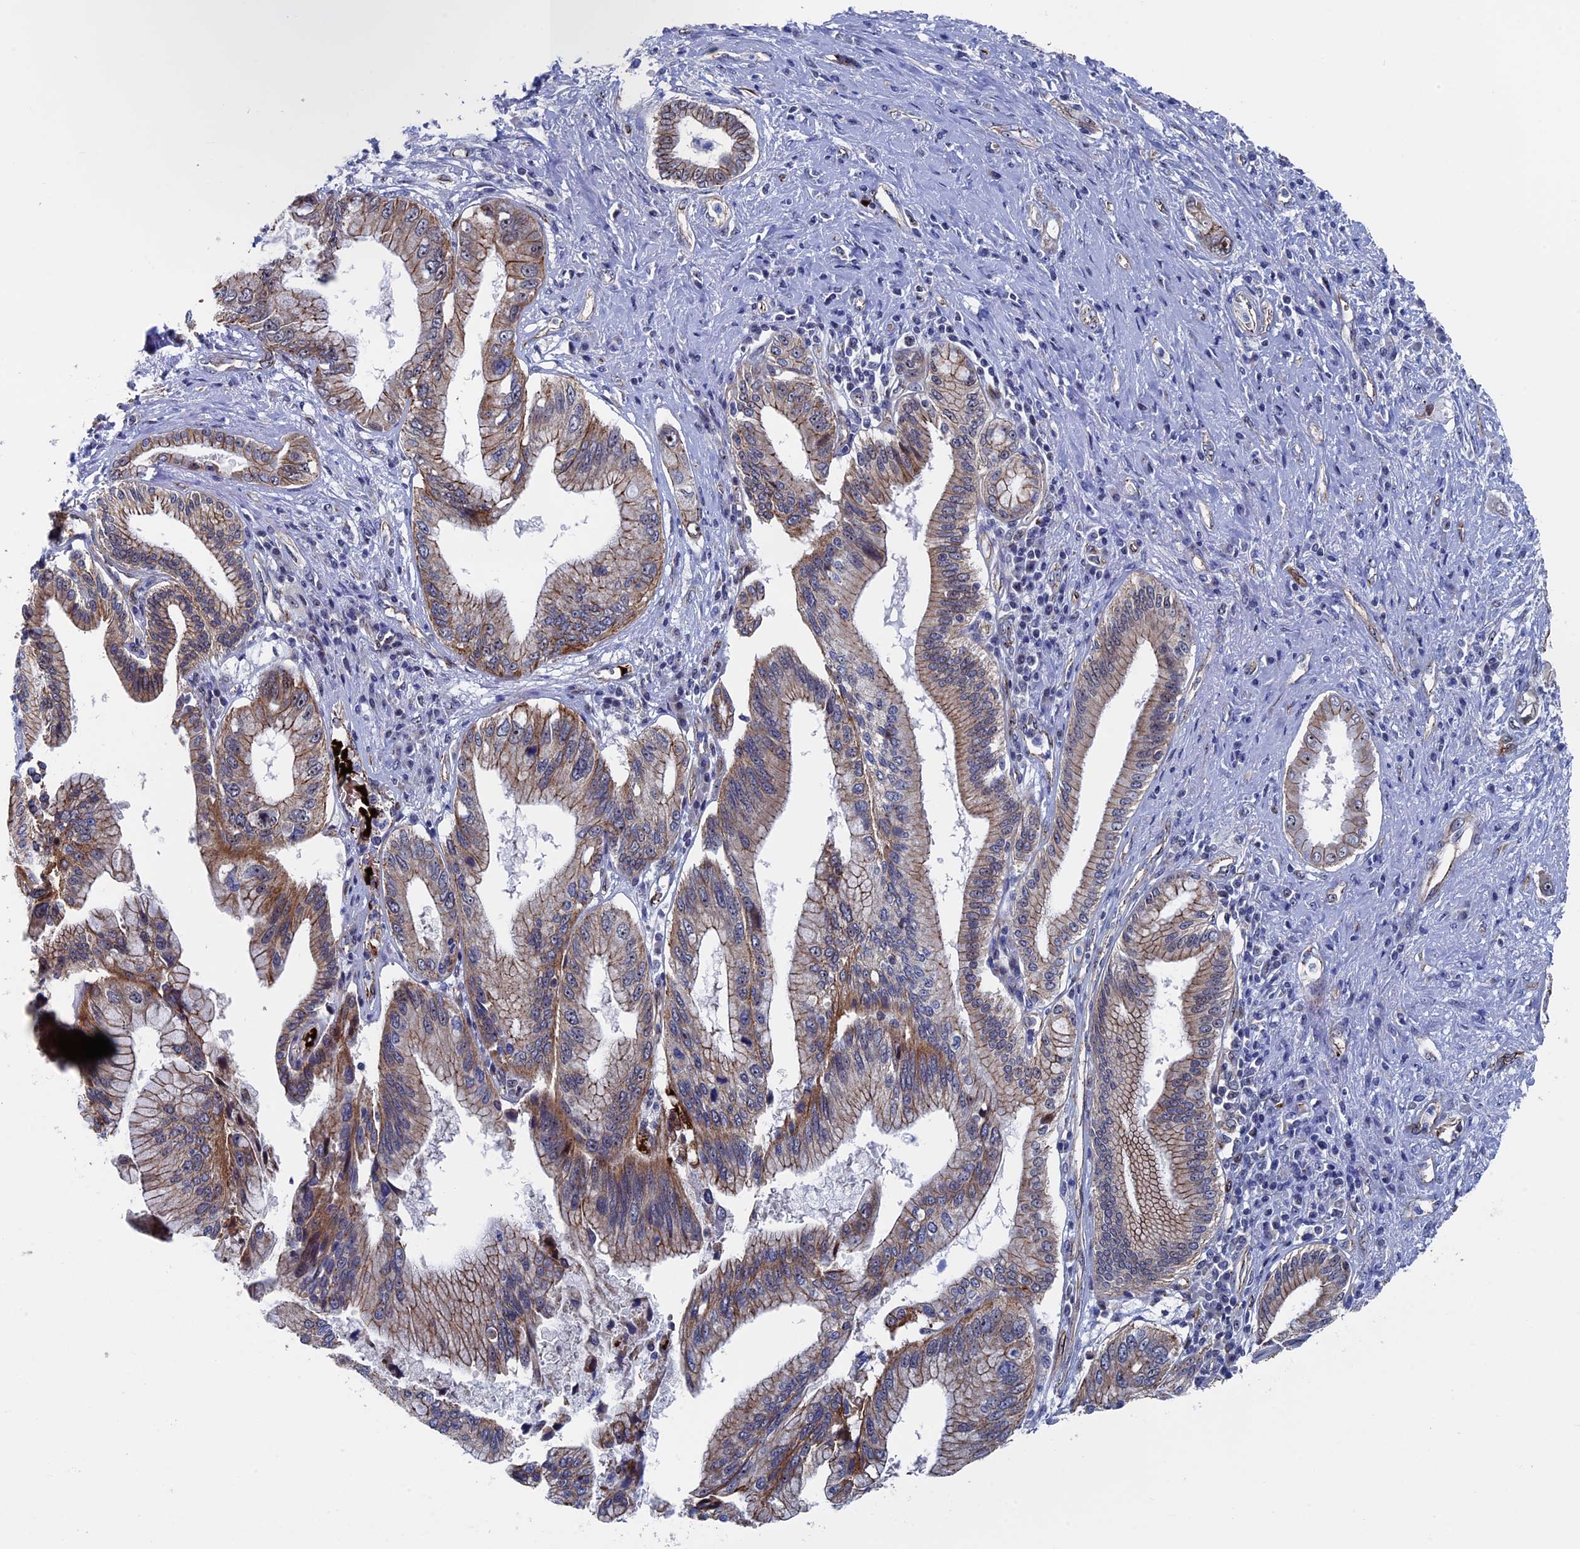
{"staining": {"intensity": "moderate", "quantity": "25%-75%", "location": "cytoplasmic/membranous"}, "tissue": "pancreatic cancer", "cell_type": "Tumor cells", "image_type": "cancer", "snomed": [{"axis": "morphology", "description": "Inflammation, NOS"}, {"axis": "morphology", "description": "Adenocarcinoma, NOS"}, {"axis": "topography", "description": "Pancreas"}], "caption": "Brown immunohistochemical staining in human pancreatic cancer displays moderate cytoplasmic/membranous positivity in about 25%-75% of tumor cells.", "gene": "EXOSC9", "patient": {"sex": "female", "age": 56}}